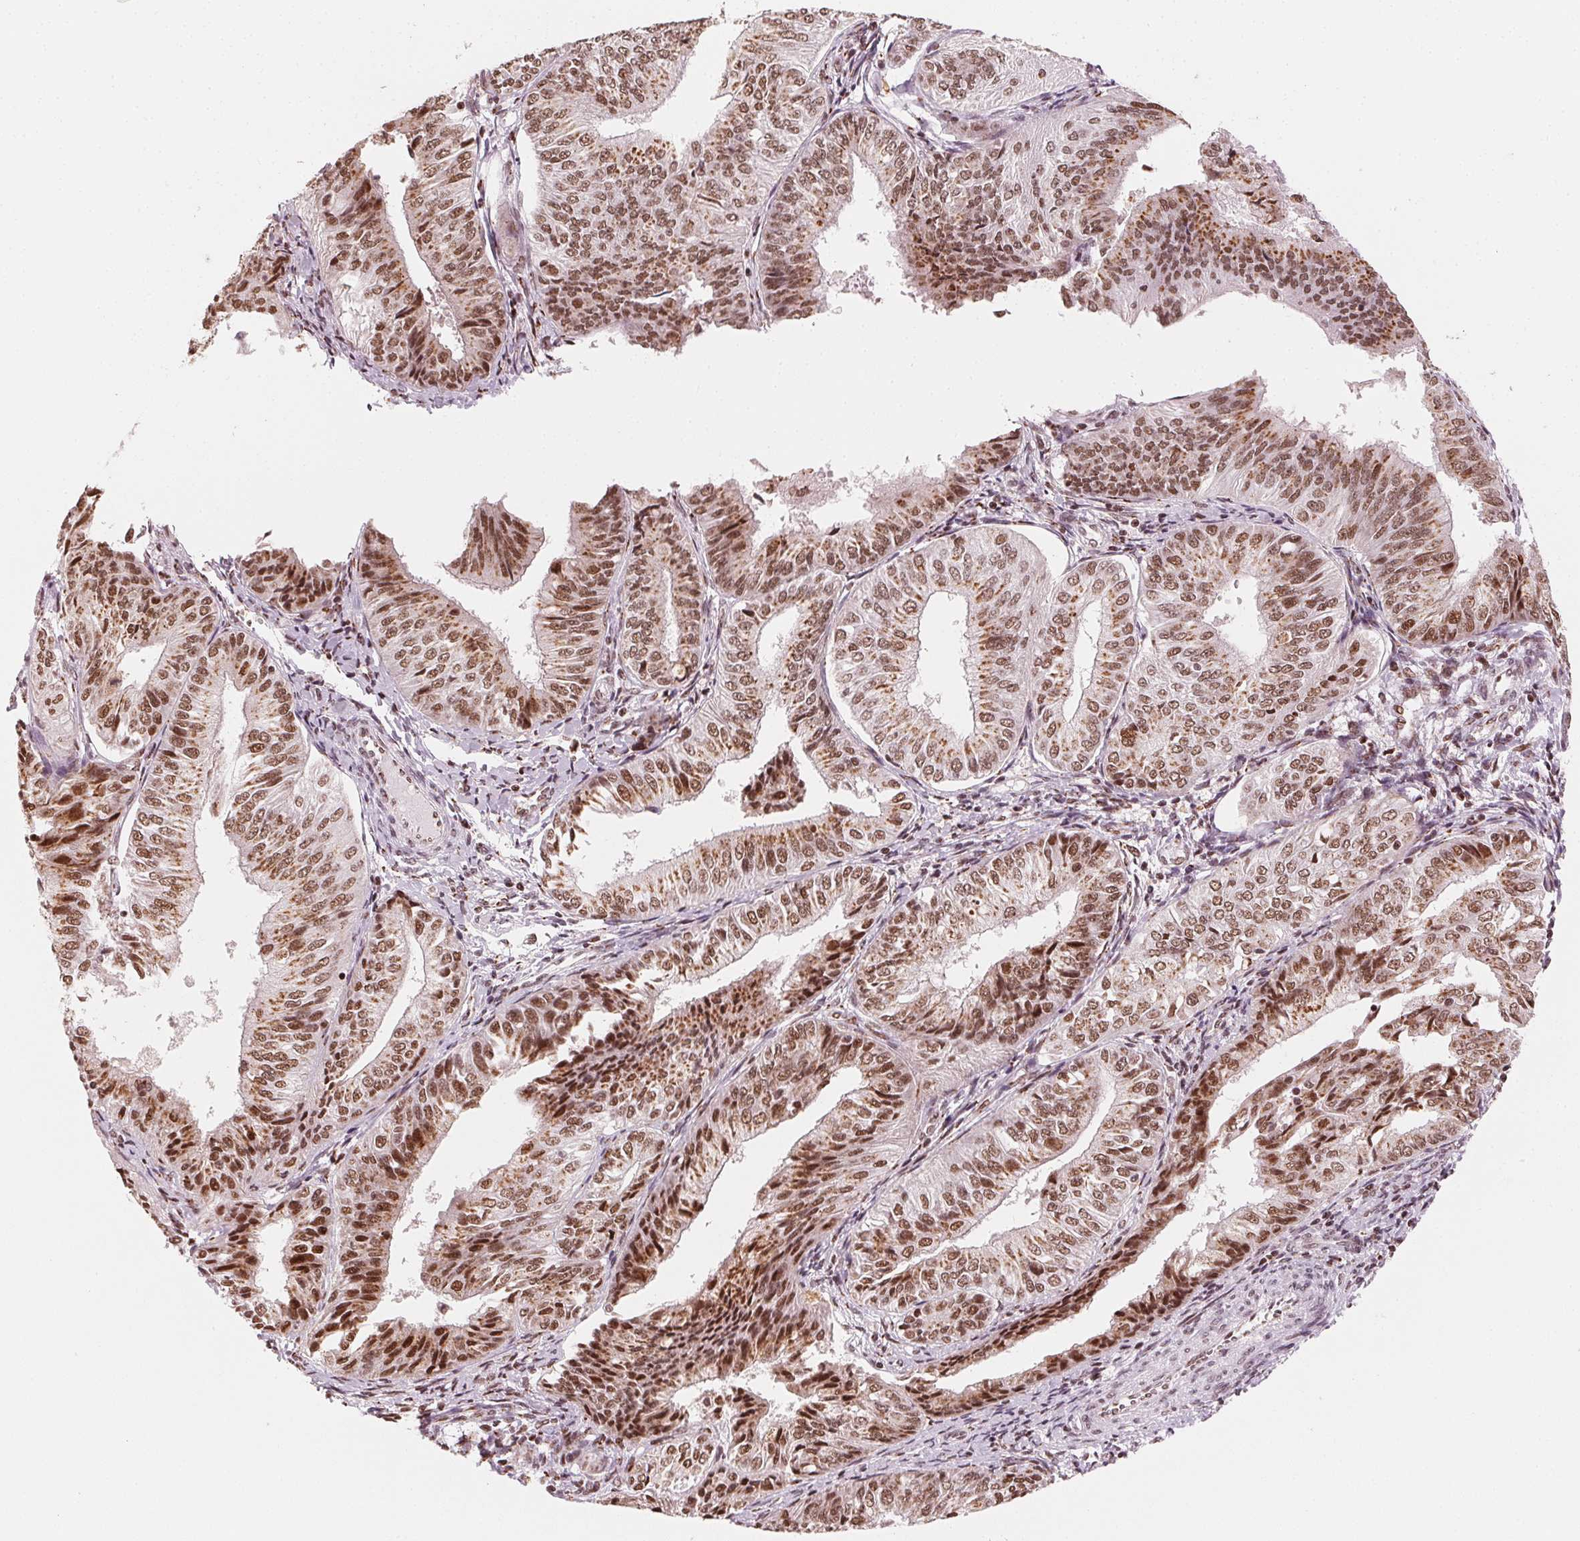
{"staining": {"intensity": "moderate", "quantity": ">75%", "location": "cytoplasmic/membranous,nuclear"}, "tissue": "endometrial cancer", "cell_type": "Tumor cells", "image_type": "cancer", "snomed": [{"axis": "morphology", "description": "Adenocarcinoma, NOS"}, {"axis": "topography", "description": "Endometrium"}], "caption": "About >75% of tumor cells in adenocarcinoma (endometrial) reveal moderate cytoplasmic/membranous and nuclear protein staining as visualized by brown immunohistochemical staining.", "gene": "TOPORS", "patient": {"sex": "female", "age": 58}}